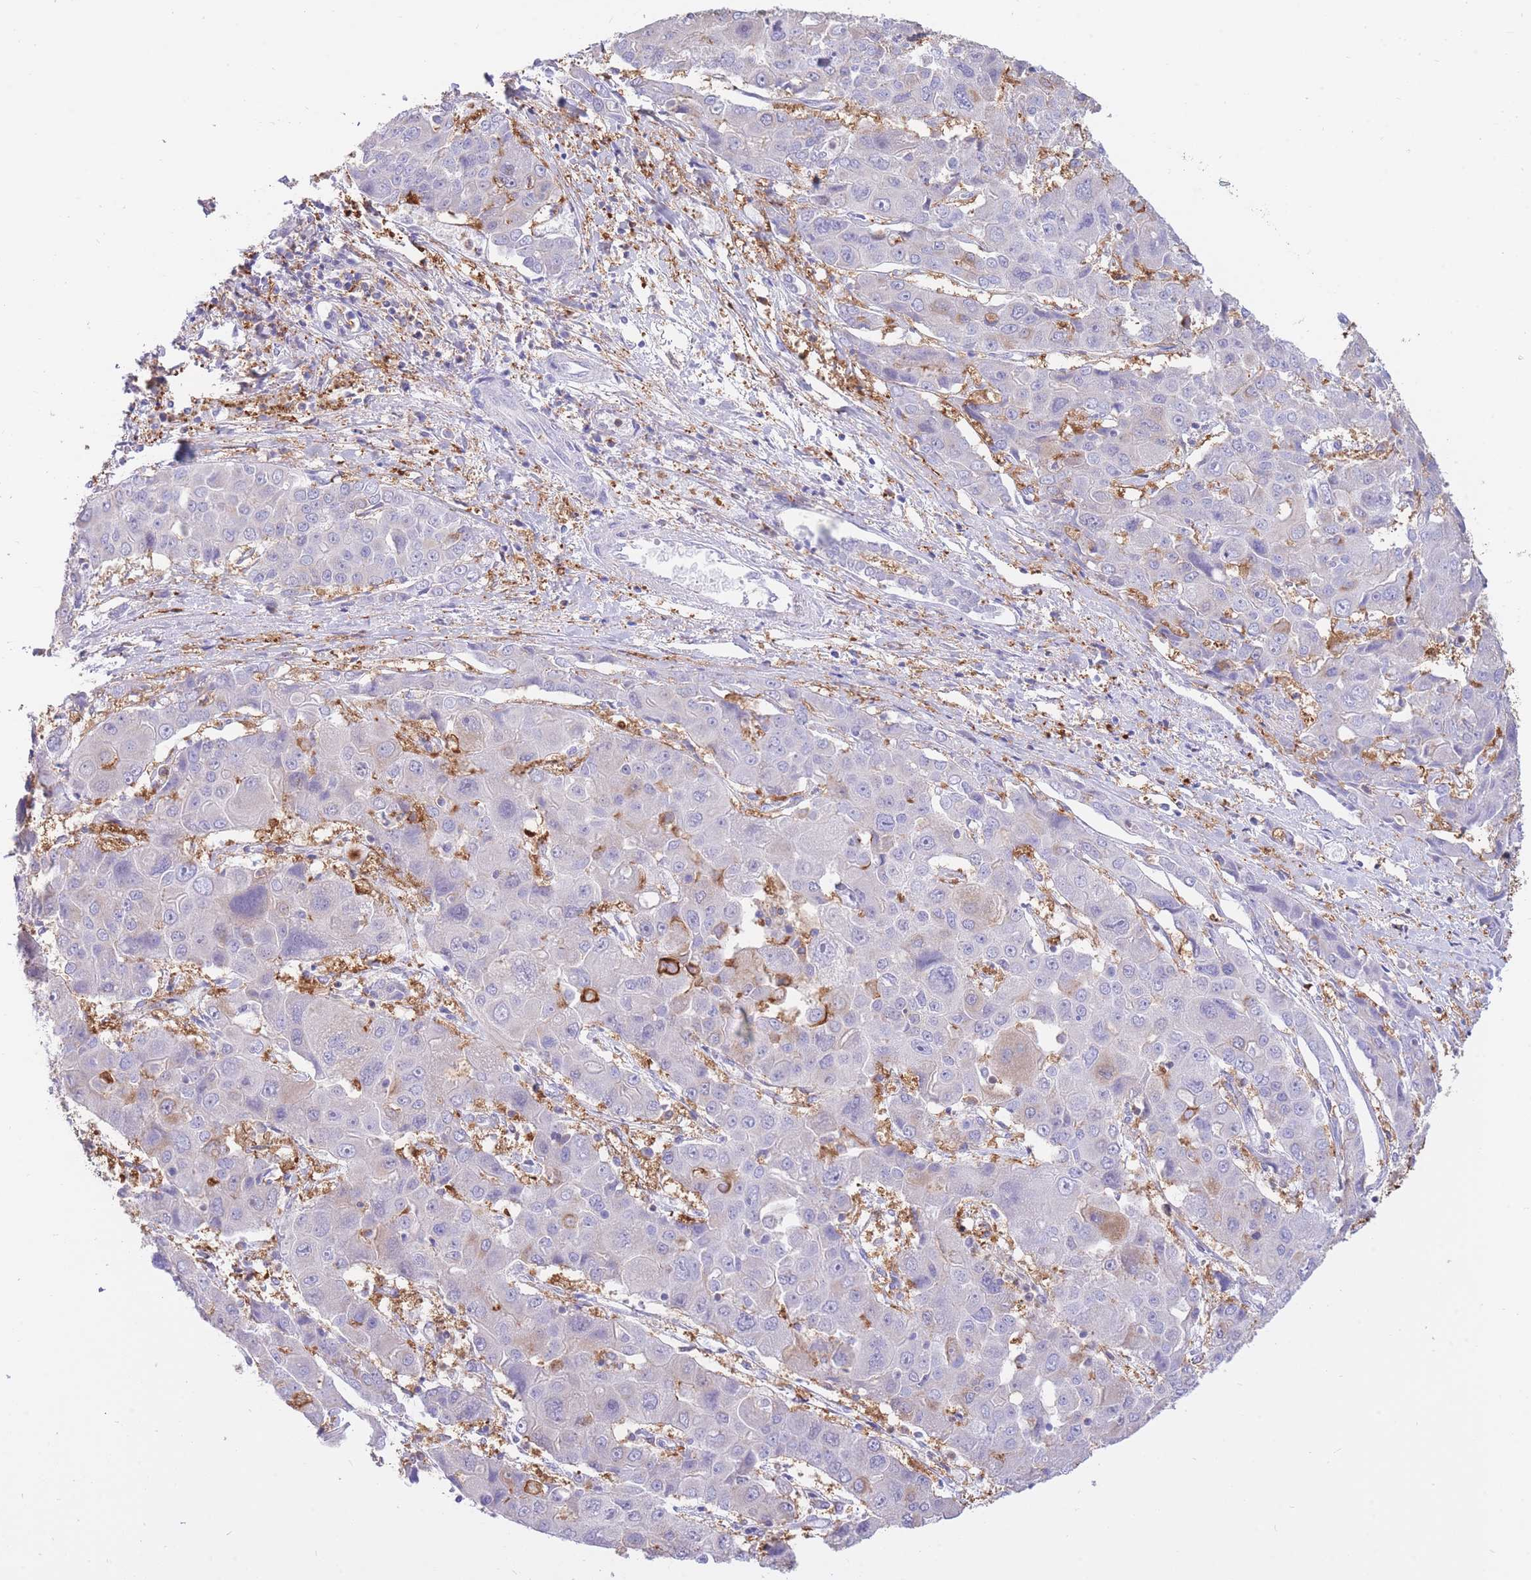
{"staining": {"intensity": "weak", "quantity": "25%-75%", "location": "cytoplasmic/membranous"}, "tissue": "liver cancer", "cell_type": "Tumor cells", "image_type": "cancer", "snomed": [{"axis": "morphology", "description": "Cholangiocarcinoma"}, {"axis": "topography", "description": "Liver"}], "caption": "This is an image of immunohistochemistry staining of liver cancer (cholangiocarcinoma), which shows weak positivity in the cytoplasmic/membranous of tumor cells.", "gene": "NAMPT", "patient": {"sex": "male", "age": 67}}